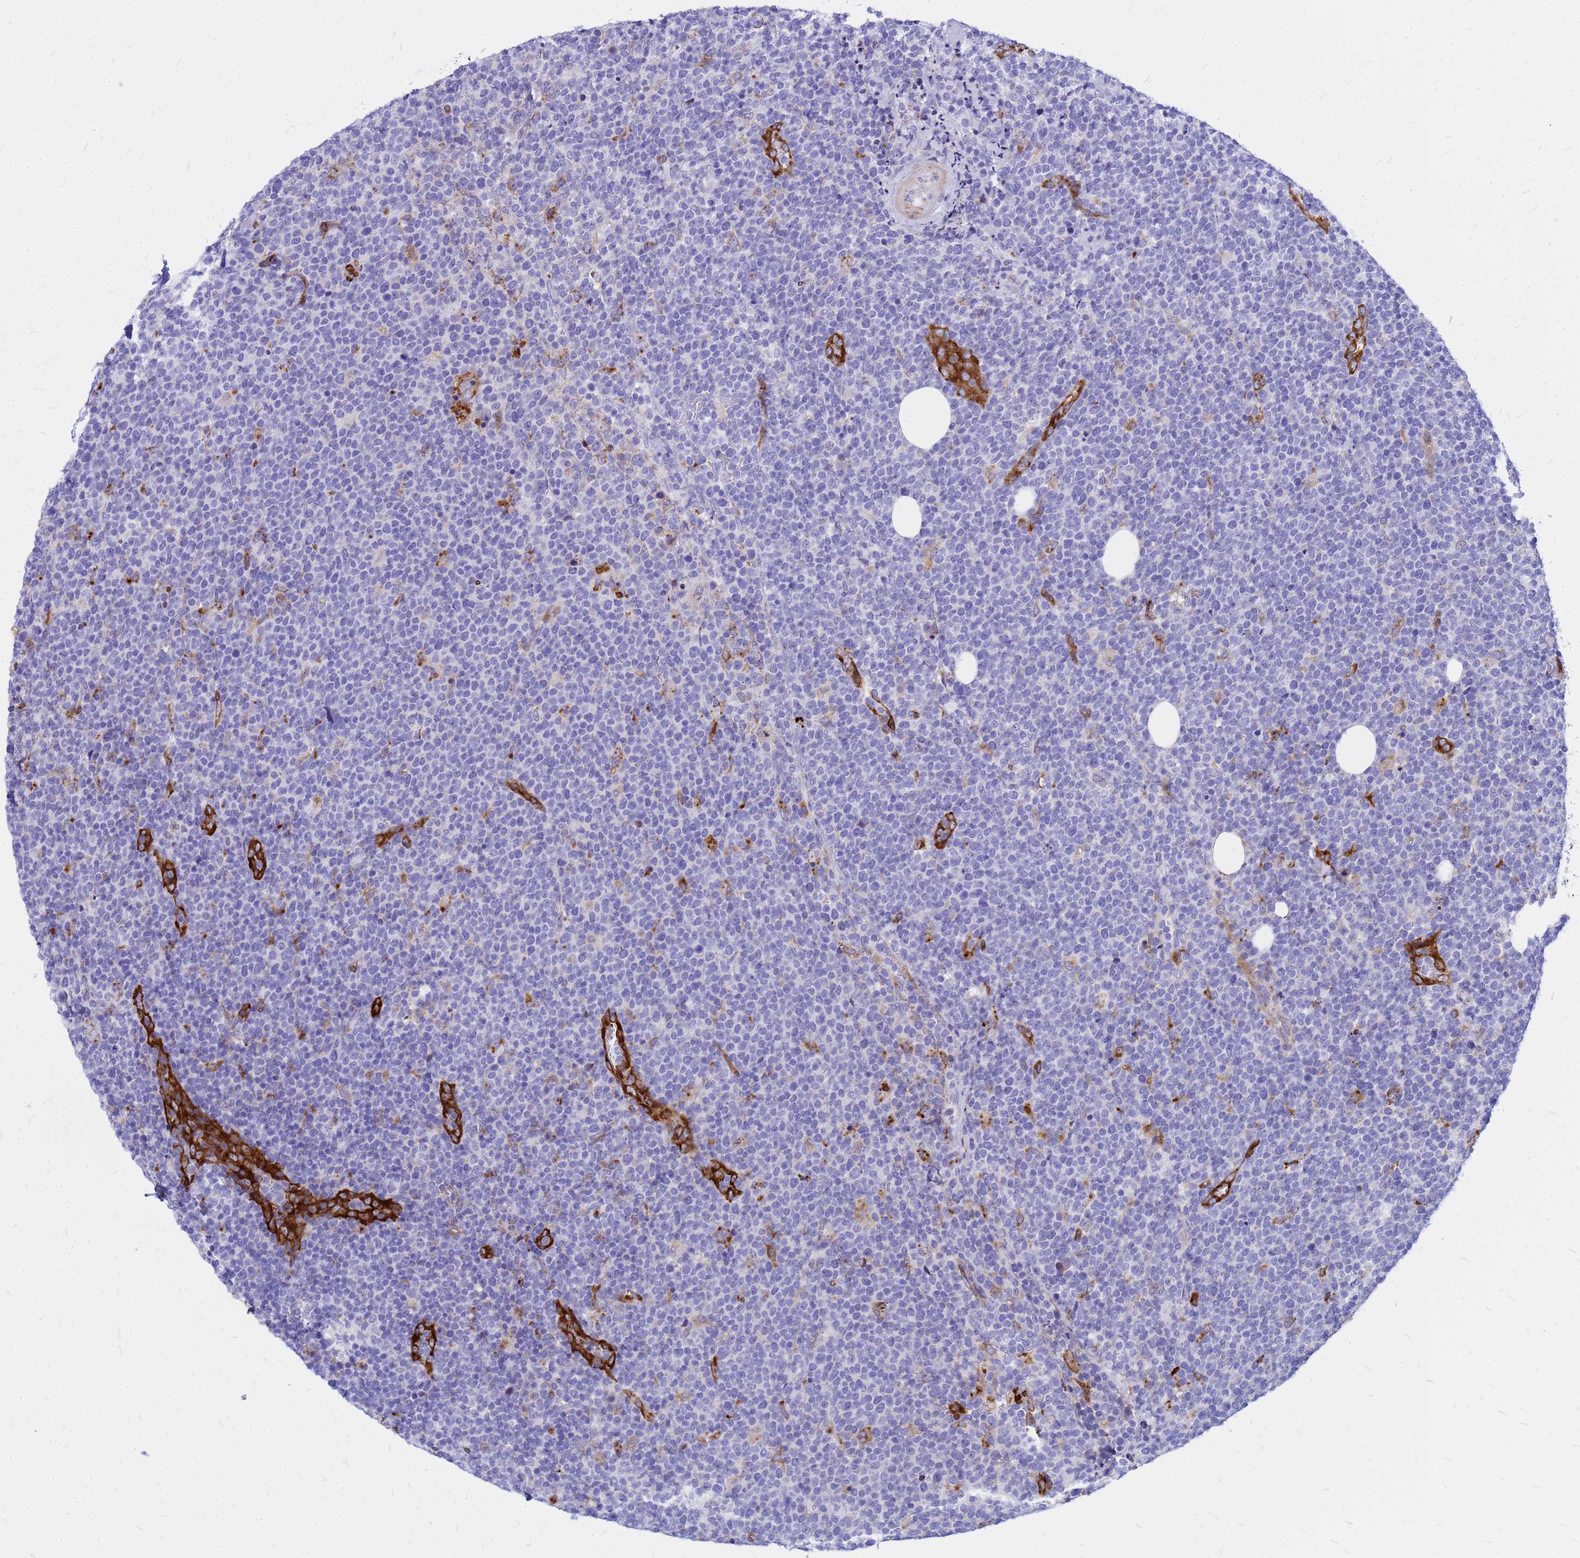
{"staining": {"intensity": "moderate", "quantity": "<25%", "location": "cytoplasmic/membranous"}, "tissue": "lymphoma", "cell_type": "Tumor cells", "image_type": "cancer", "snomed": [{"axis": "morphology", "description": "Malignant lymphoma, non-Hodgkin's type, High grade"}, {"axis": "topography", "description": "Lymph node"}], "caption": "IHC photomicrograph of human lymphoma stained for a protein (brown), which reveals low levels of moderate cytoplasmic/membranous staining in approximately <25% of tumor cells.", "gene": "NOSTRIN", "patient": {"sex": "male", "age": 61}}